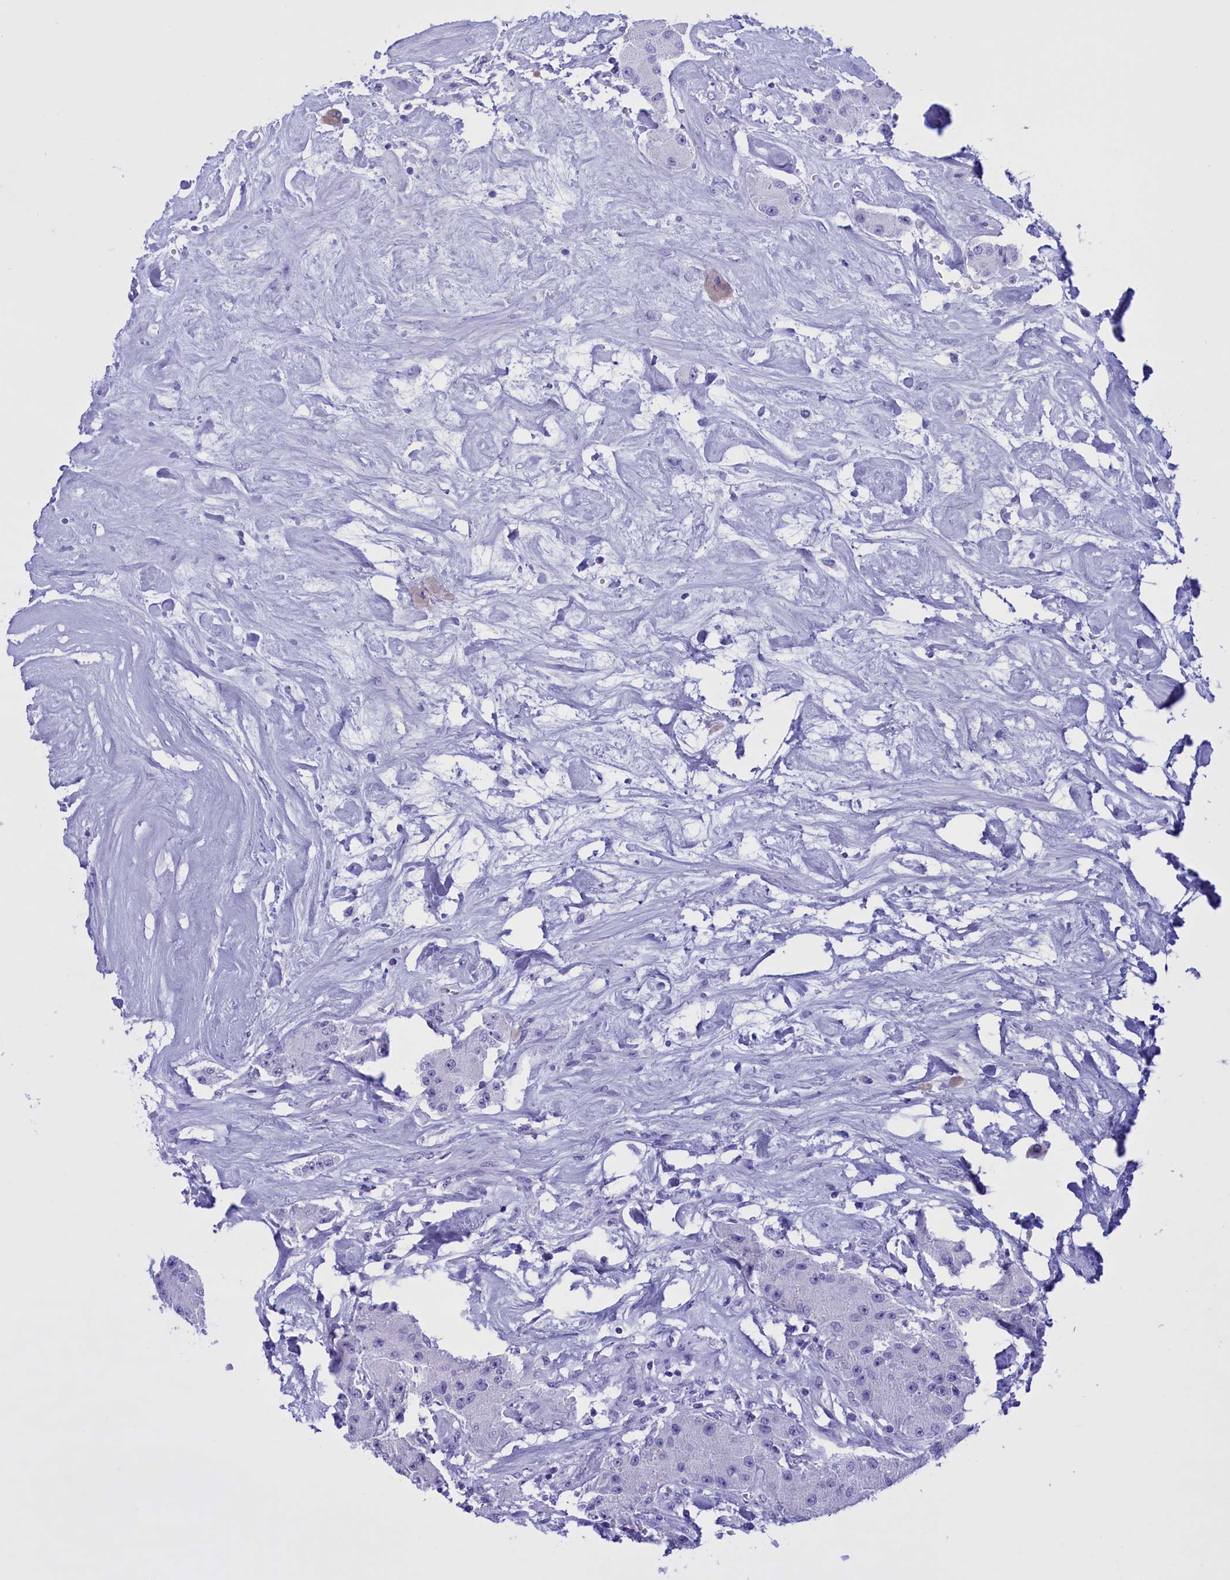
{"staining": {"intensity": "negative", "quantity": "none", "location": "none"}, "tissue": "carcinoid", "cell_type": "Tumor cells", "image_type": "cancer", "snomed": [{"axis": "morphology", "description": "Carcinoid, malignant, NOS"}, {"axis": "topography", "description": "Pancreas"}], "caption": "Malignant carcinoid was stained to show a protein in brown. There is no significant expression in tumor cells. (DAB (3,3'-diaminobenzidine) immunohistochemistry visualized using brightfield microscopy, high magnification).", "gene": "BRI3", "patient": {"sex": "male", "age": 41}}